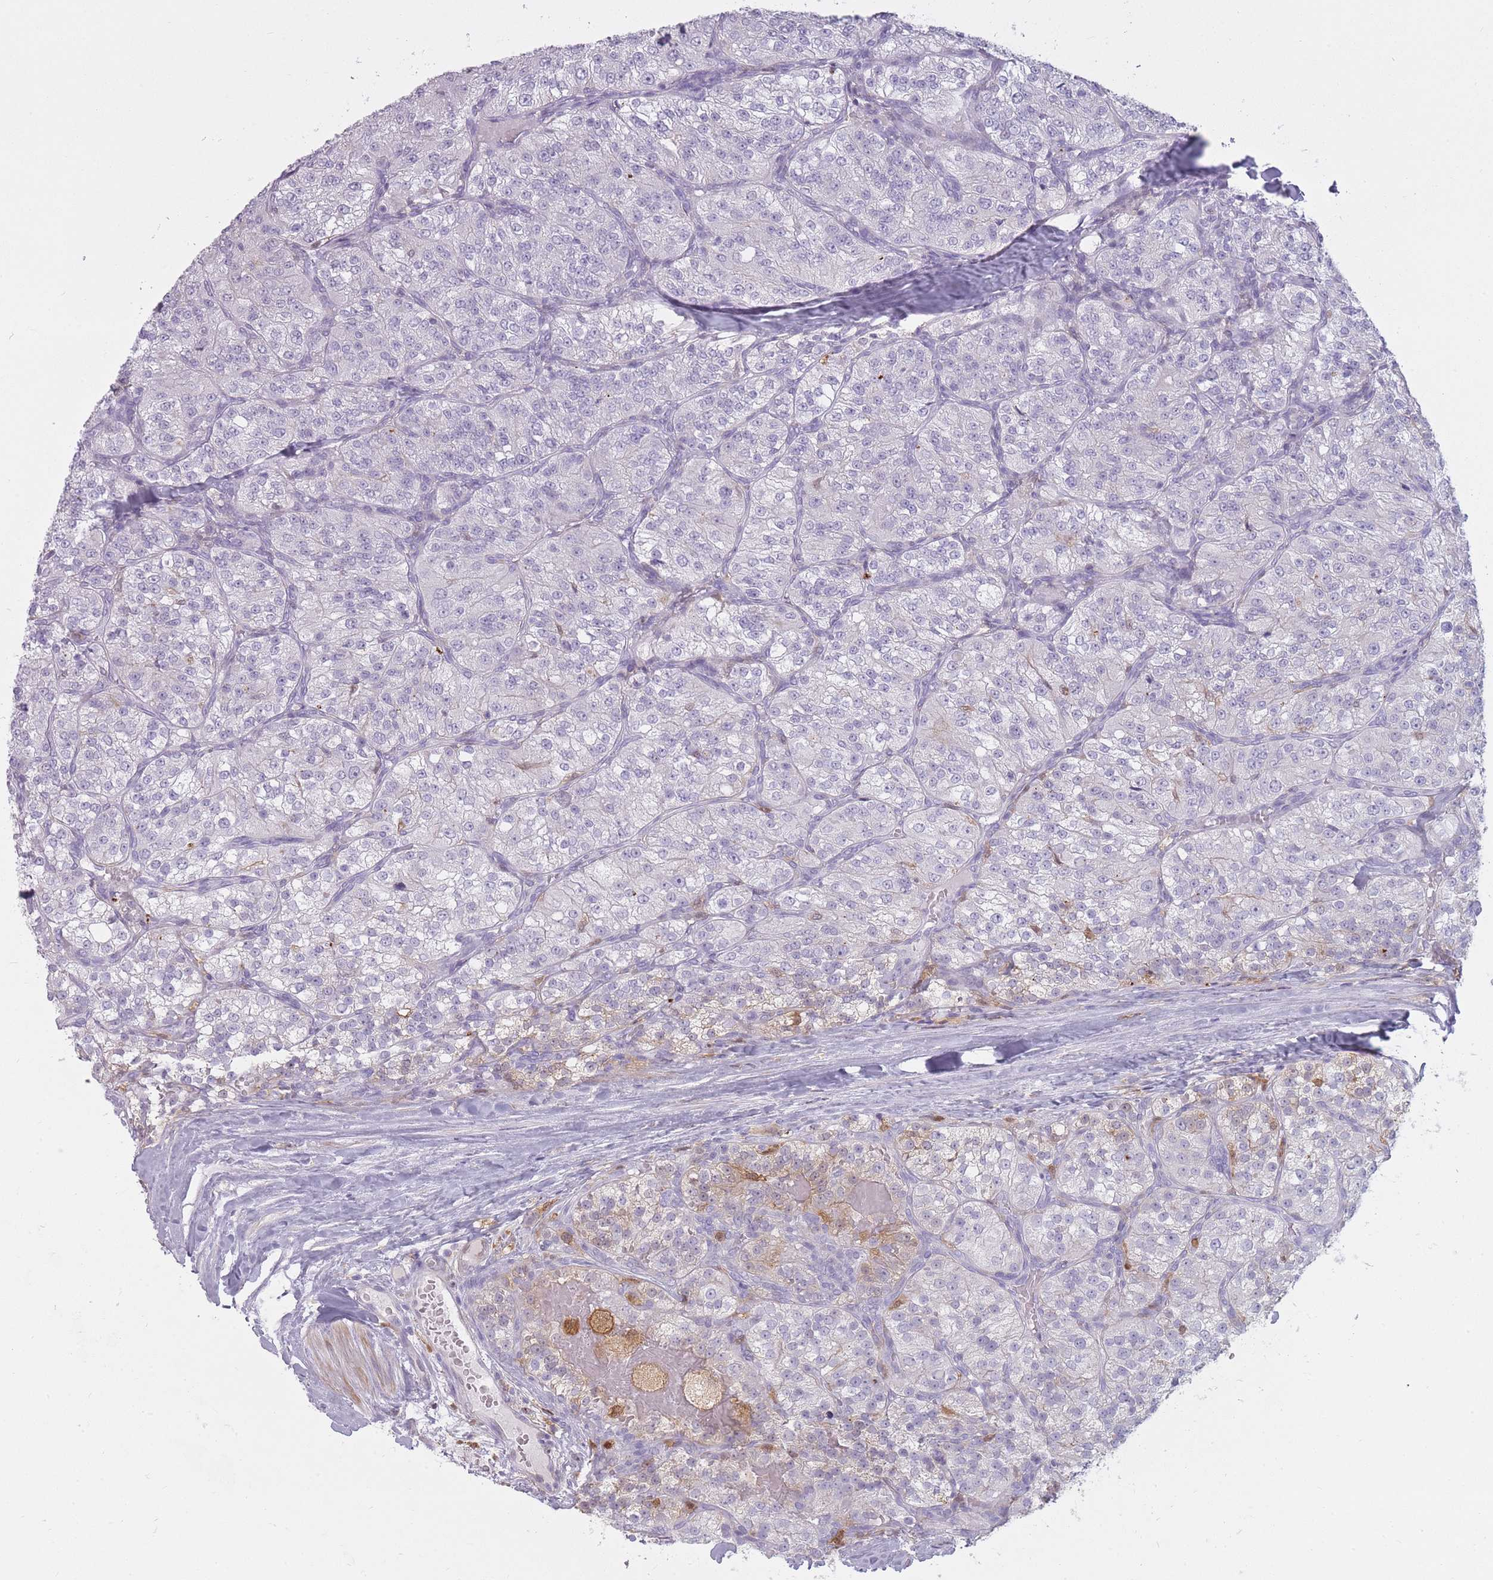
{"staining": {"intensity": "negative", "quantity": "none", "location": "none"}, "tissue": "renal cancer", "cell_type": "Tumor cells", "image_type": "cancer", "snomed": [{"axis": "morphology", "description": "Adenocarcinoma, NOS"}, {"axis": "topography", "description": "Kidney"}], "caption": "Renal cancer was stained to show a protein in brown. There is no significant staining in tumor cells.", "gene": "LGALS9", "patient": {"sex": "female", "age": 63}}